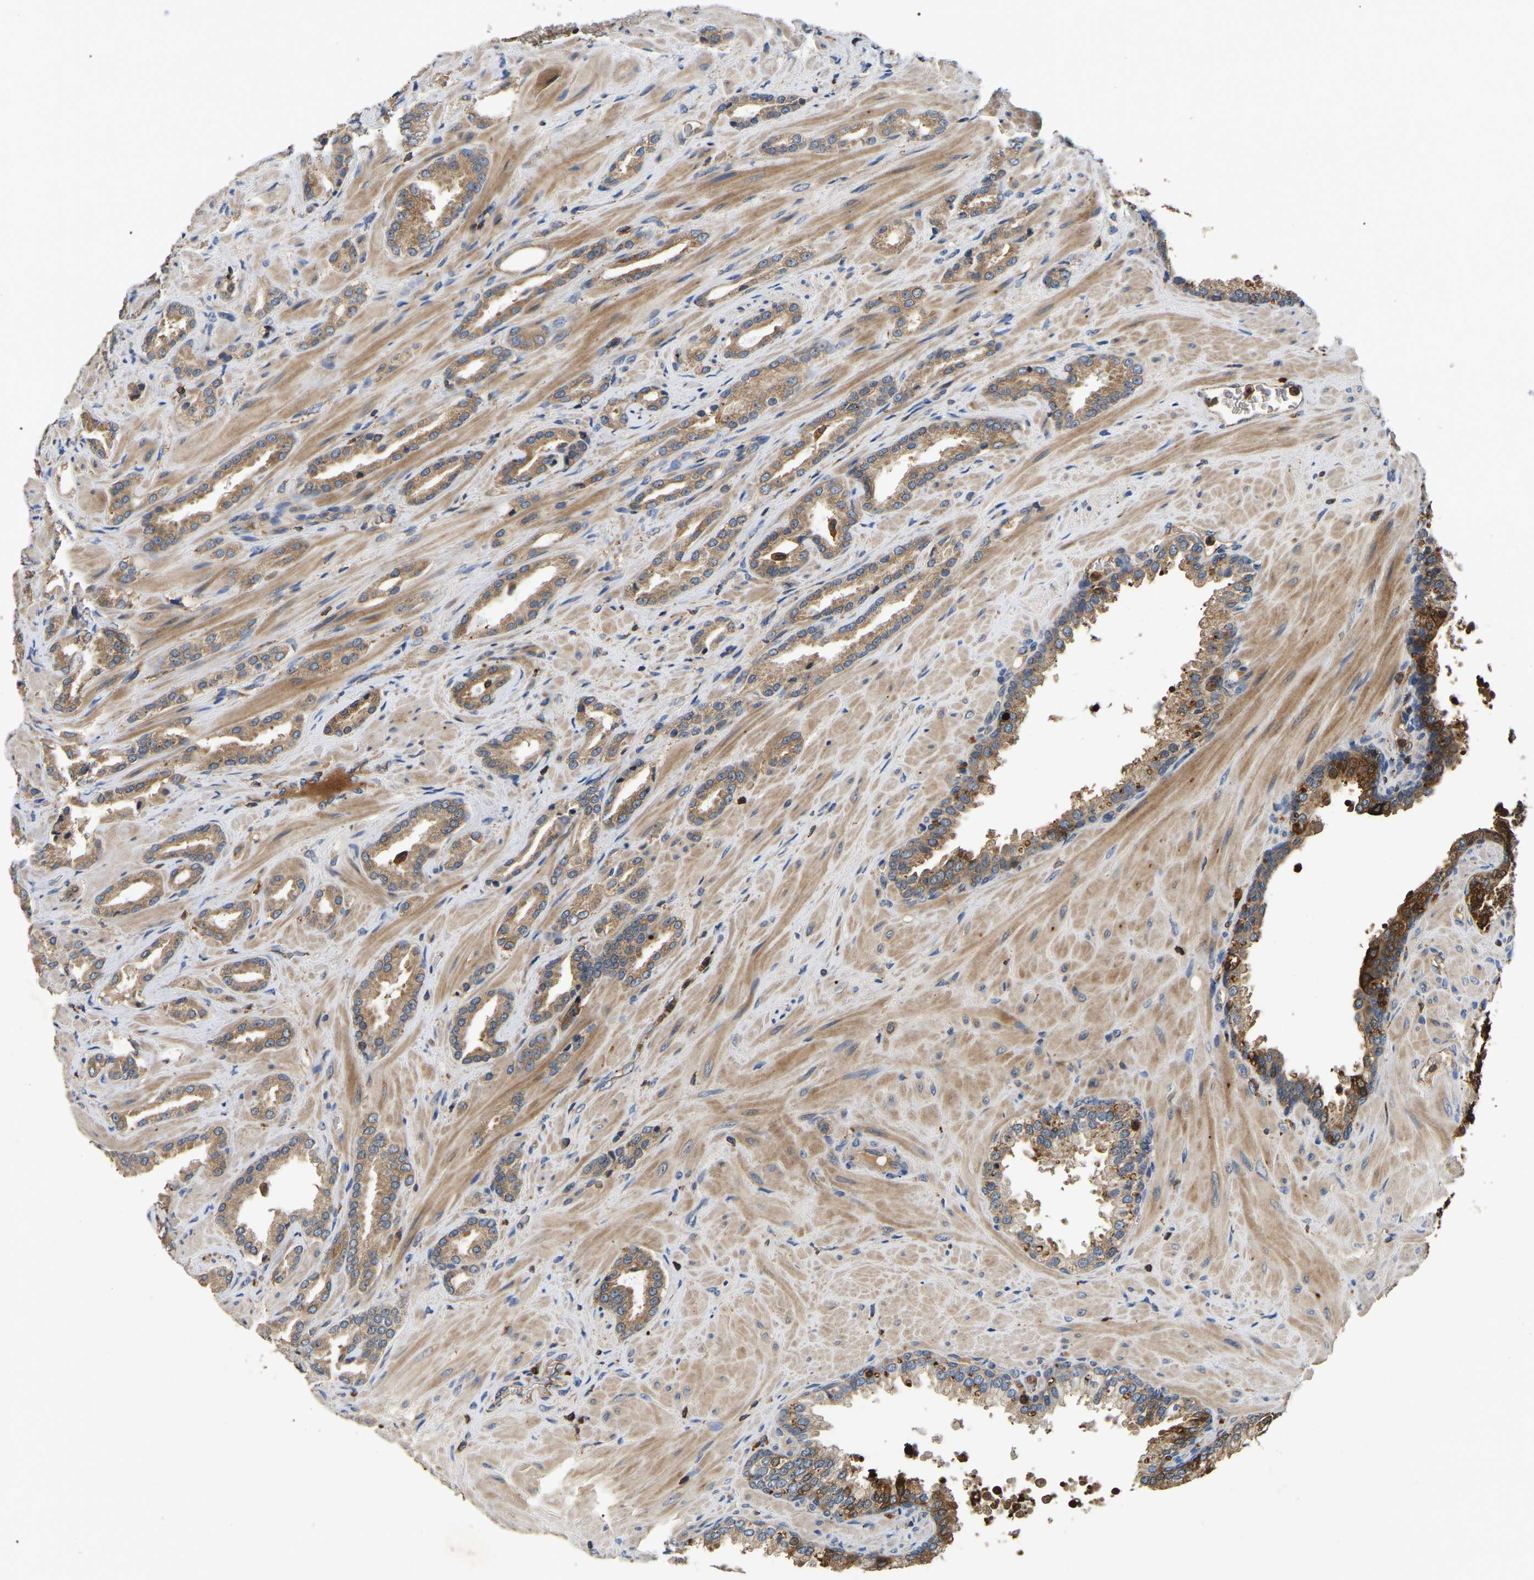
{"staining": {"intensity": "strong", "quantity": "25%-75%", "location": "cytoplasmic/membranous"}, "tissue": "prostate cancer", "cell_type": "Tumor cells", "image_type": "cancer", "snomed": [{"axis": "morphology", "description": "Adenocarcinoma, High grade"}, {"axis": "topography", "description": "Prostate"}], "caption": "Prostate cancer (adenocarcinoma (high-grade)) stained with a brown dye shows strong cytoplasmic/membranous positive staining in approximately 25%-75% of tumor cells.", "gene": "SMPD2", "patient": {"sex": "male", "age": 64}}